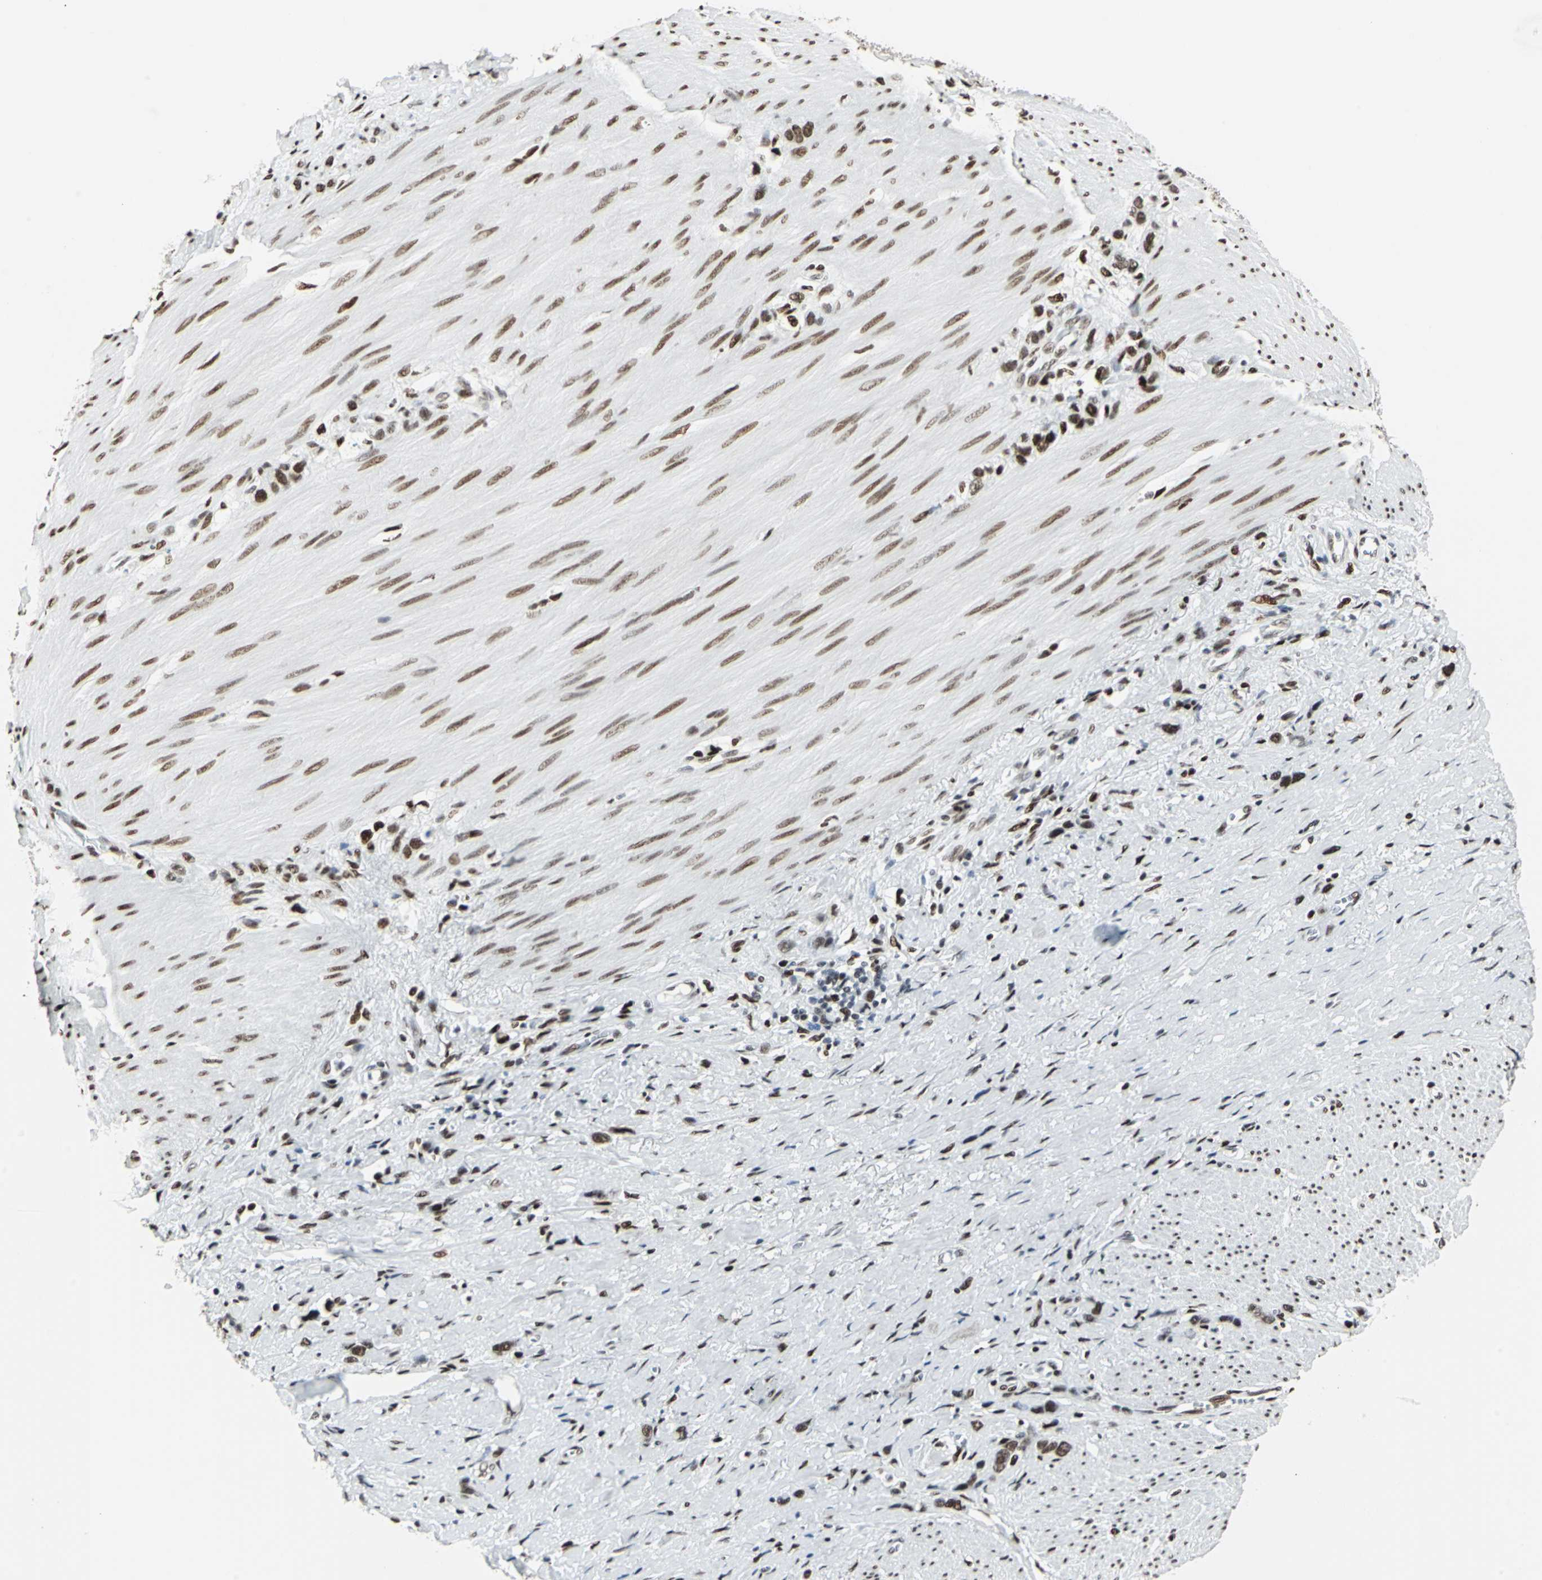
{"staining": {"intensity": "strong", "quantity": ">75%", "location": "nuclear"}, "tissue": "stomach cancer", "cell_type": "Tumor cells", "image_type": "cancer", "snomed": [{"axis": "morphology", "description": "Normal tissue, NOS"}, {"axis": "morphology", "description": "Adenocarcinoma, NOS"}, {"axis": "morphology", "description": "Adenocarcinoma, High grade"}, {"axis": "topography", "description": "Stomach, upper"}, {"axis": "topography", "description": "Stomach"}], "caption": "A high amount of strong nuclear staining is present in approximately >75% of tumor cells in stomach cancer tissue.", "gene": "HDAC2", "patient": {"sex": "female", "age": 65}}